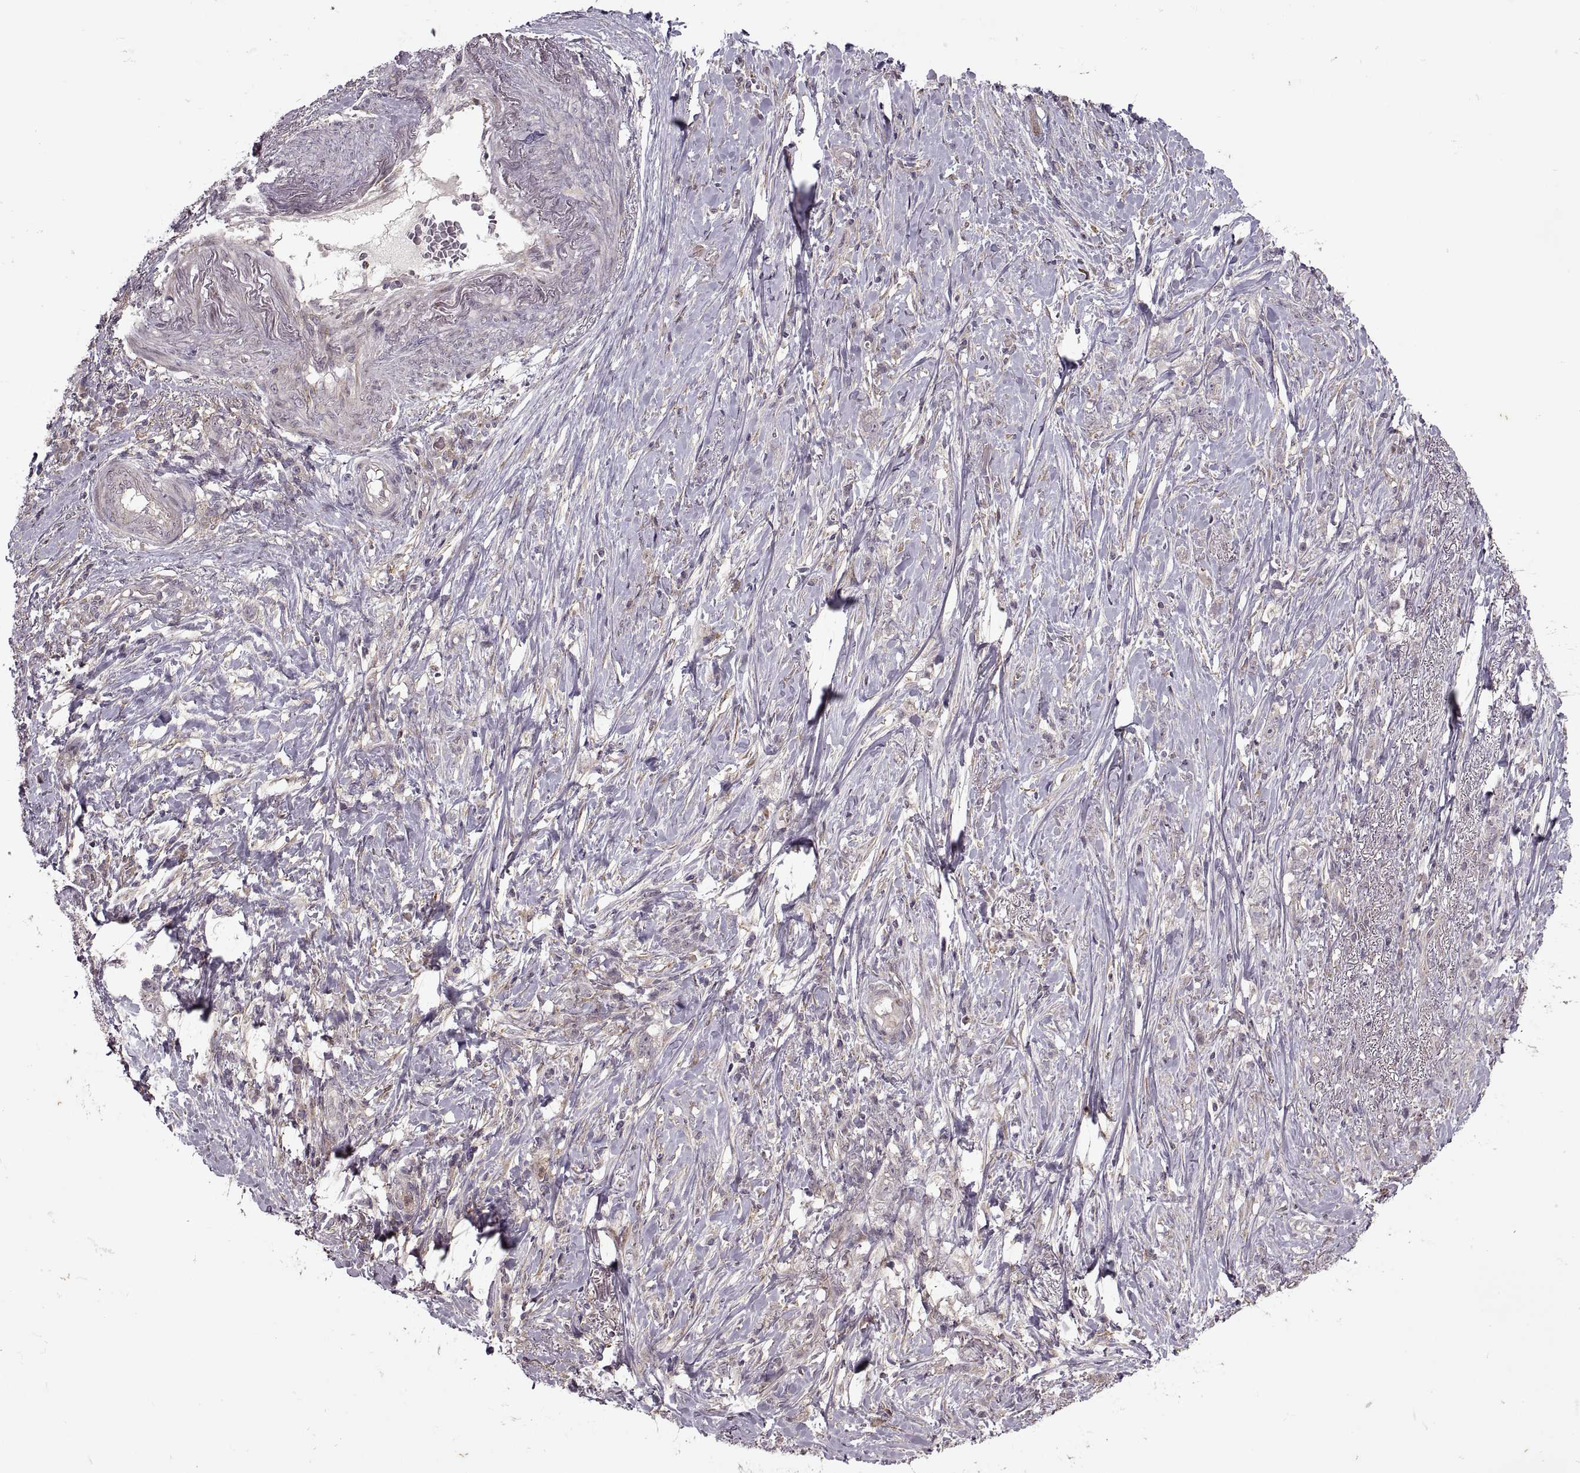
{"staining": {"intensity": "negative", "quantity": "none", "location": "none"}, "tissue": "stomach cancer", "cell_type": "Tumor cells", "image_type": "cancer", "snomed": [{"axis": "morphology", "description": "Adenocarcinoma, NOS"}, {"axis": "topography", "description": "Stomach, lower"}], "caption": "Photomicrograph shows no significant protein staining in tumor cells of stomach adenocarcinoma.", "gene": "PIERCE1", "patient": {"sex": "male", "age": 88}}